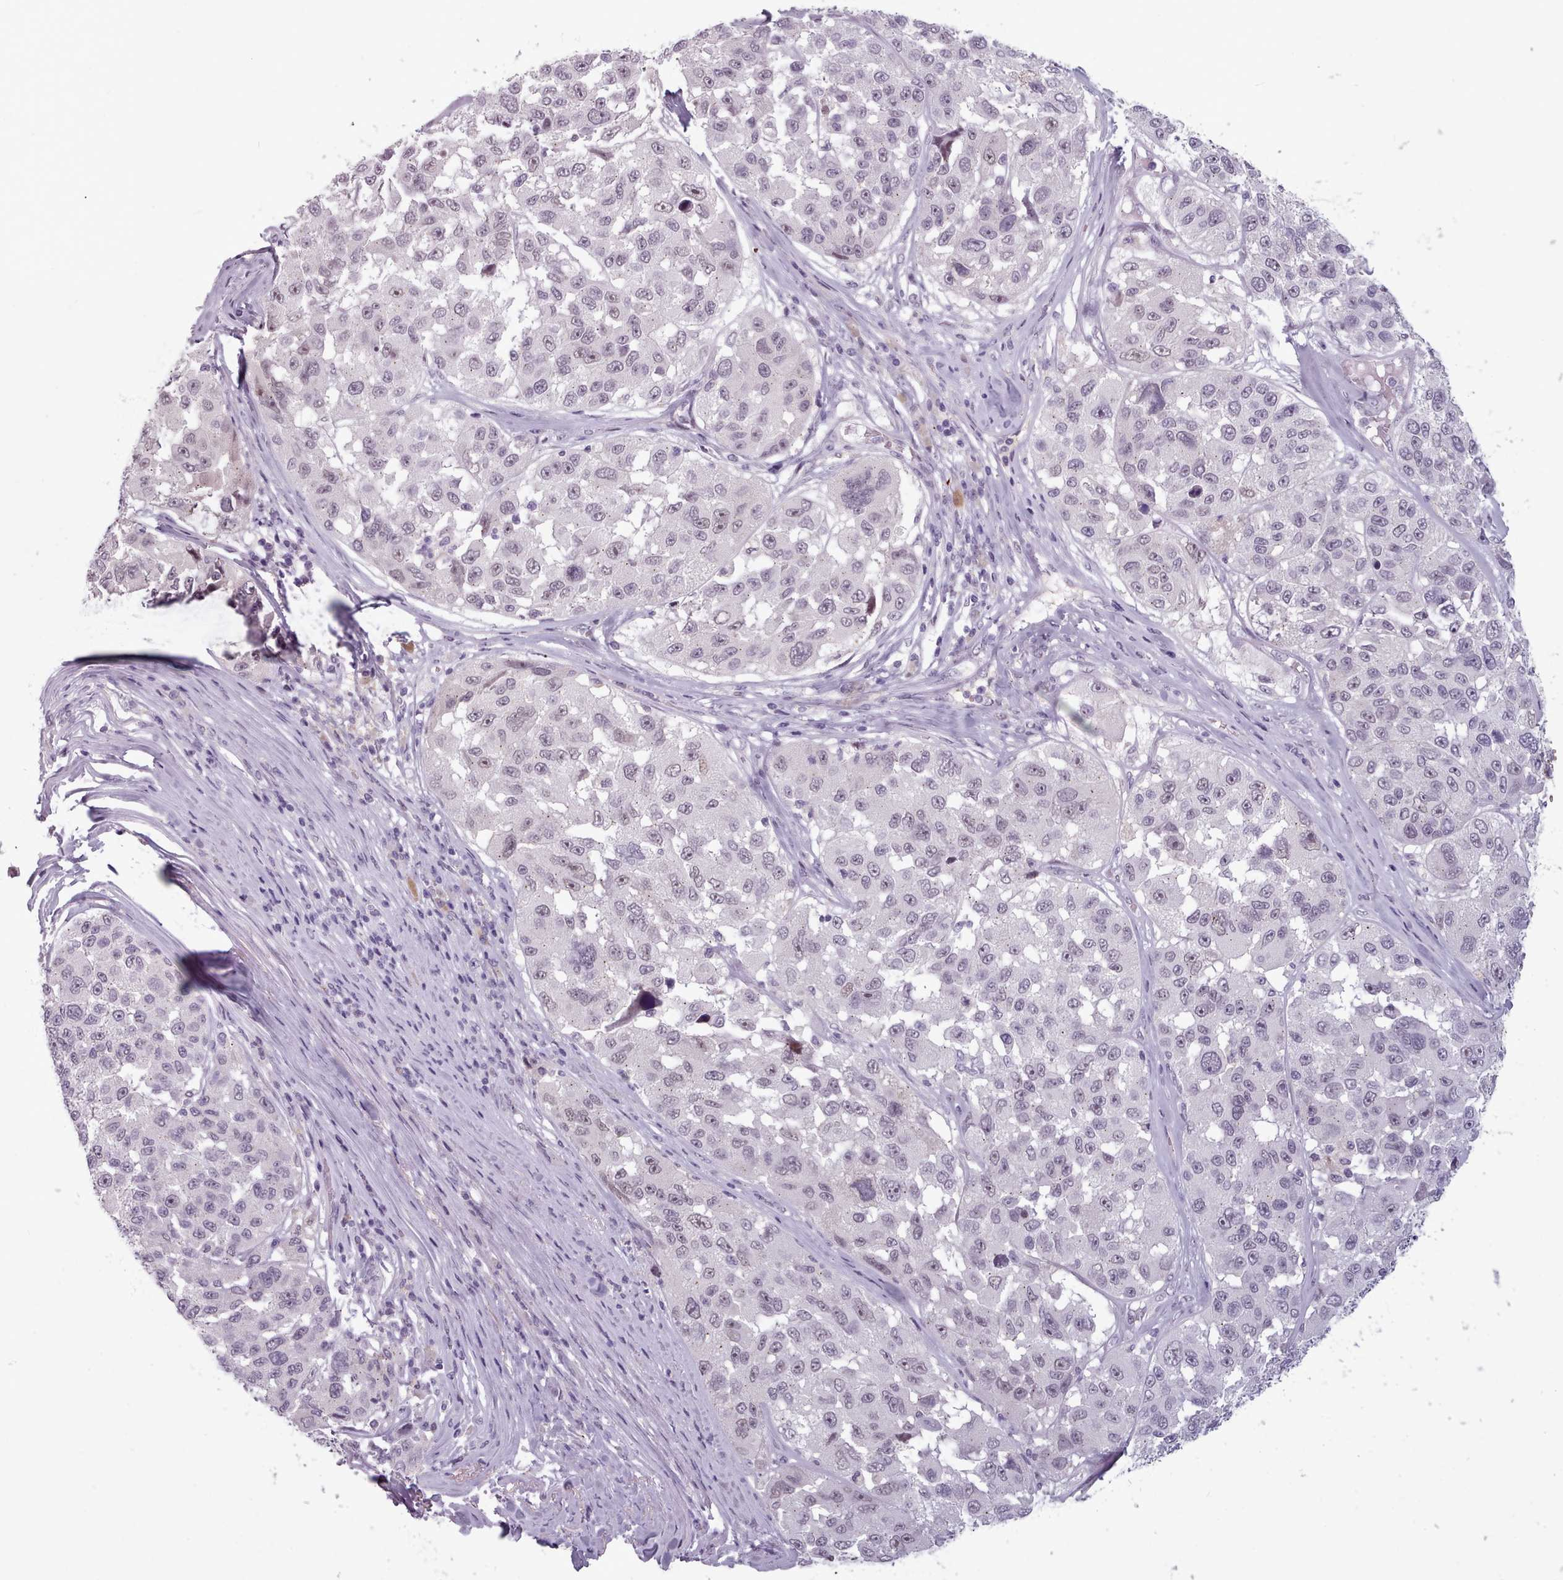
{"staining": {"intensity": "negative", "quantity": "none", "location": "none"}, "tissue": "melanoma", "cell_type": "Tumor cells", "image_type": "cancer", "snomed": [{"axis": "morphology", "description": "Malignant melanoma, NOS"}, {"axis": "topography", "description": "Skin"}], "caption": "Immunohistochemical staining of malignant melanoma exhibits no significant expression in tumor cells.", "gene": "PBX4", "patient": {"sex": "female", "age": 66}}